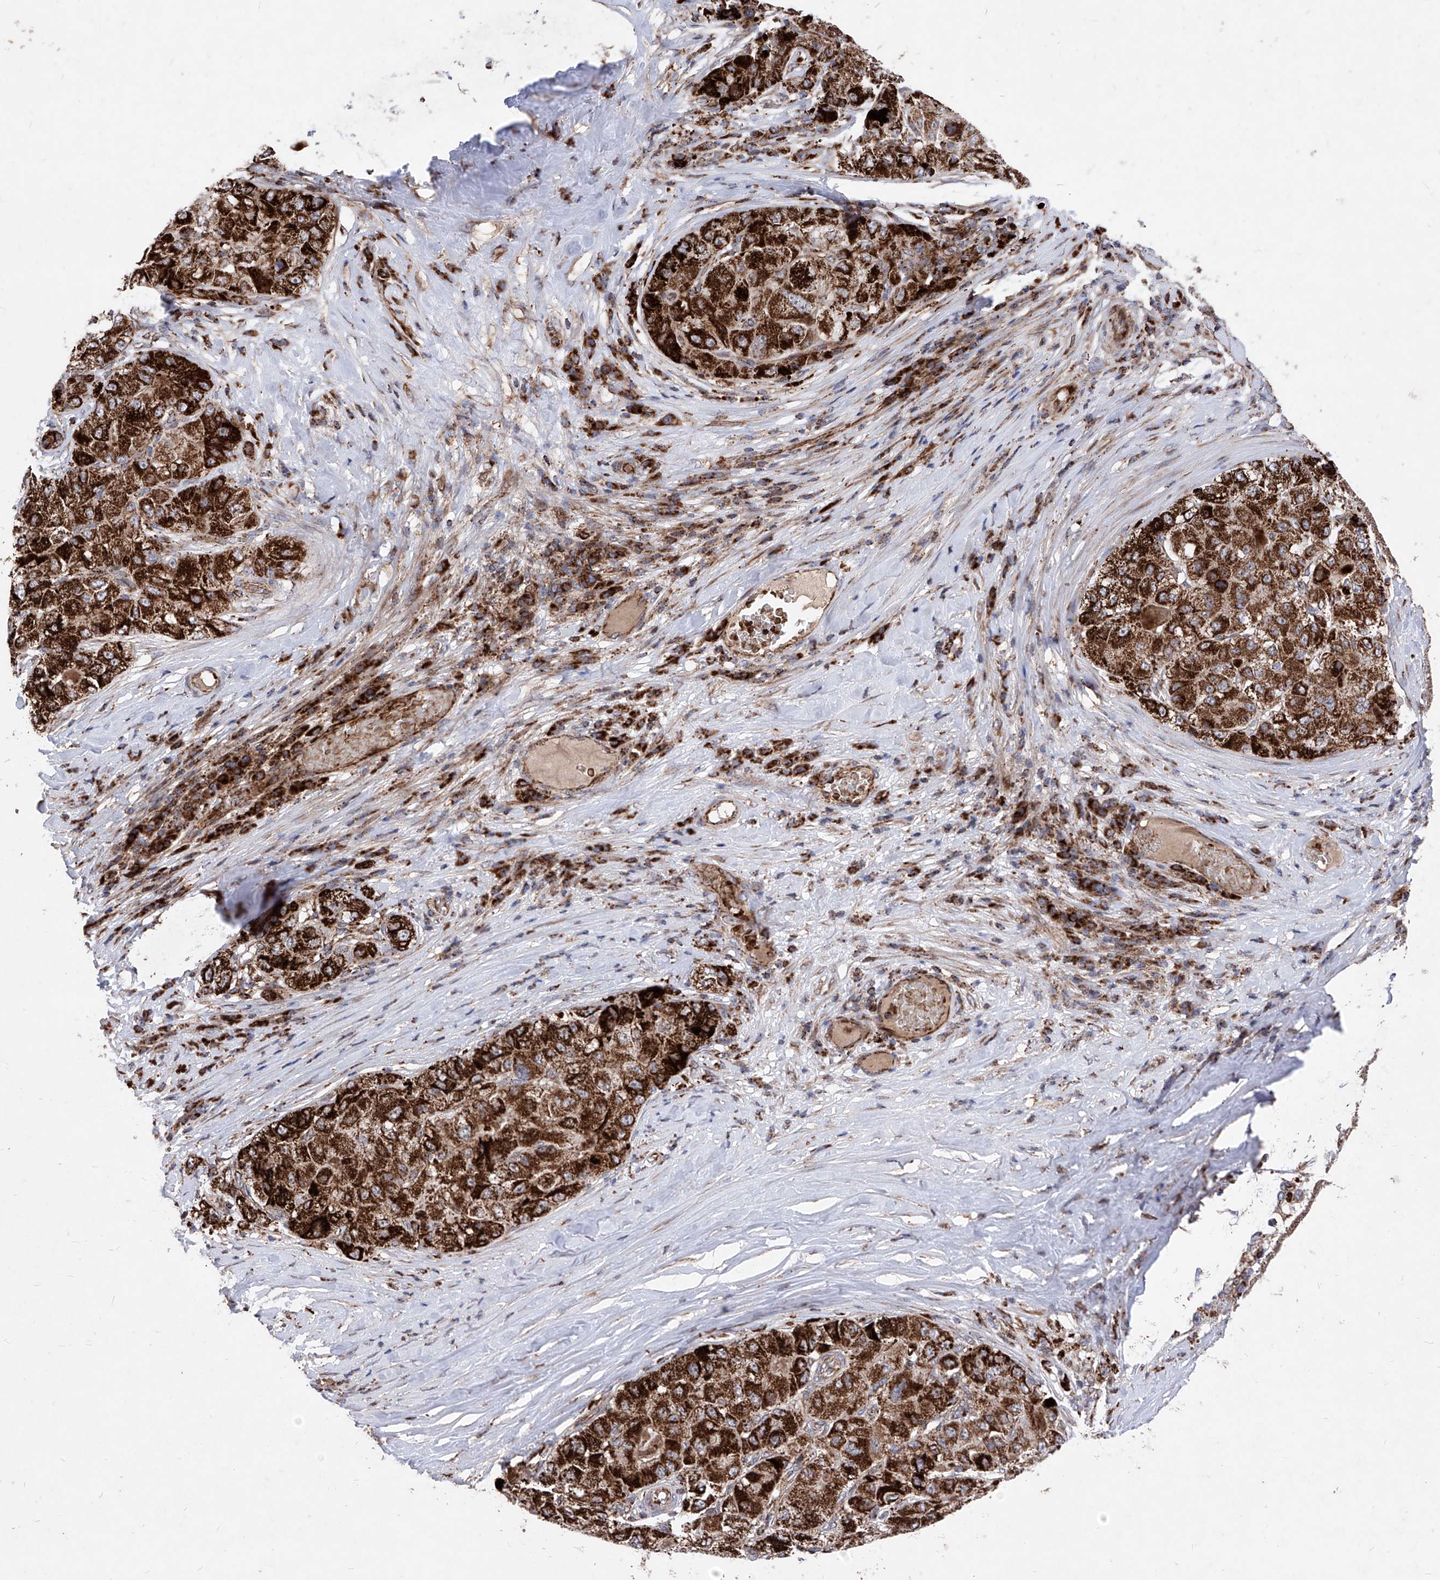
{"staining": {"intensity": "strong", "quantity": ">75%", "location": "cytoplasmic/membranous"}, "tissue": "liver cancer", "cell_type": "Tumor cells", "image_type": "cancer", "snomed": [{"axis": "morphology", "description": "Carcinoma, Hepatocellular, NOS"}, {"axis": "topography", "description": "Liver"}], "caption": "DAB (3,3'-diaminobenzidine) immunohistochemical staining of human liver cancer (hepatocellular carcinoma) reveals strong cytoplasmic/membranous protein staining in approximately >75% of tumor cells. (brown staining indicates protein expression, while blue staining denotes nuclei).", "gene": "SEMA6A", "patient": {"sex": "male", "age": 80}}